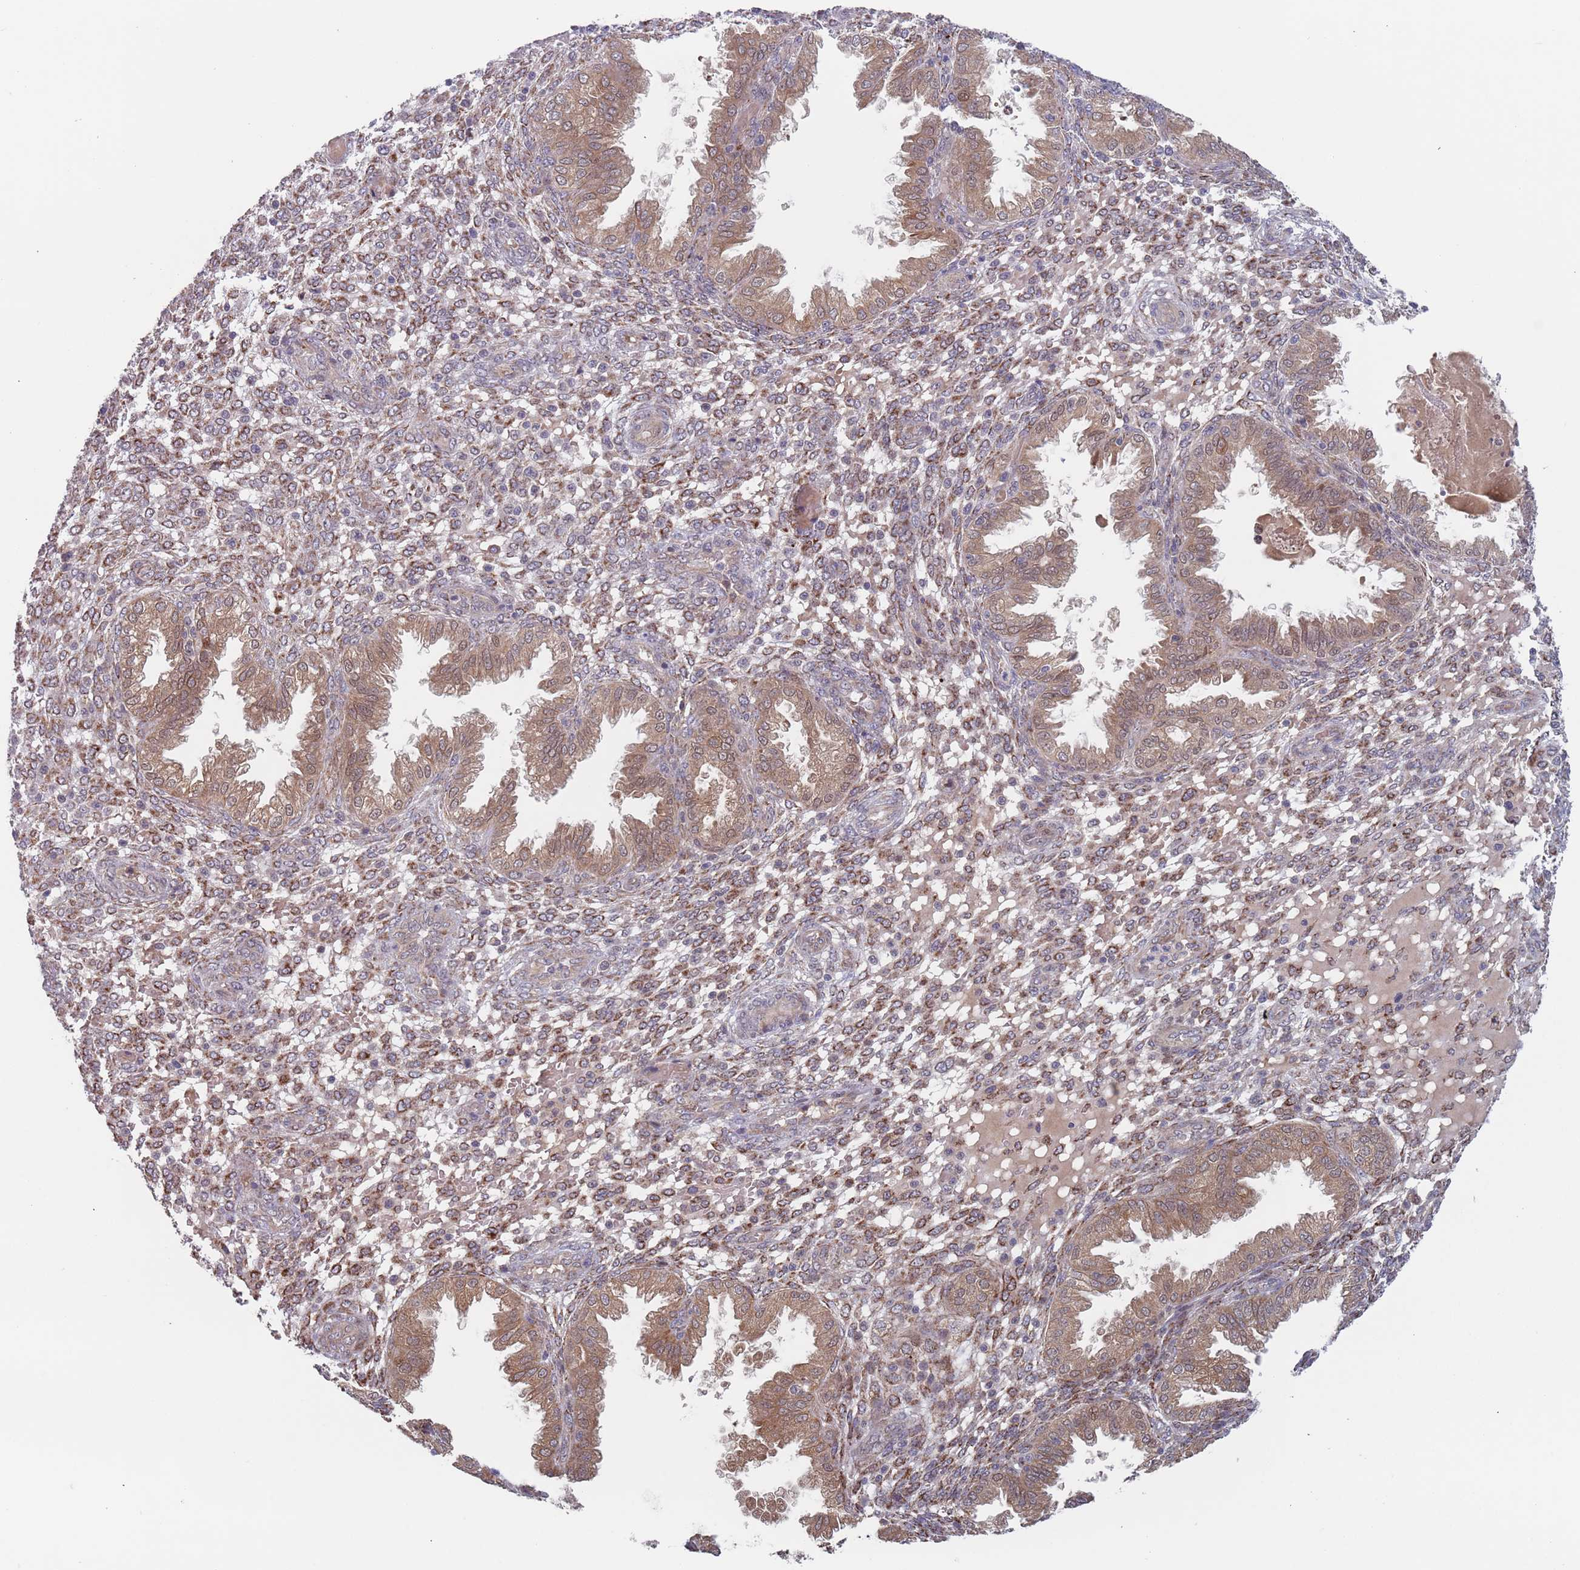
{"staining": {"intensity": "moderate", "quantity": "25%-75%", "location": "cytoplasmic/membranous"}, "tissue": "endometrium", "cell_type": "Cells in endometrial stroma", "image_type": "normal", "snomed": [{"axis": "morphology", "description": "Normal tissue, NOS"}, {"axis": "topography", "description": "Endometrium"}], "caption": "Immunohistochemical staining of benign endometrium demonstrates moderate cytoplasmic/membranous protein positivity in about 25%-75% of cells in endometrial stroma. (brown staining indicates protein expression, while blue staining denotes nuclei).", "gene": "ZNF140", "patient": {"sex": "female", "age": 33}}